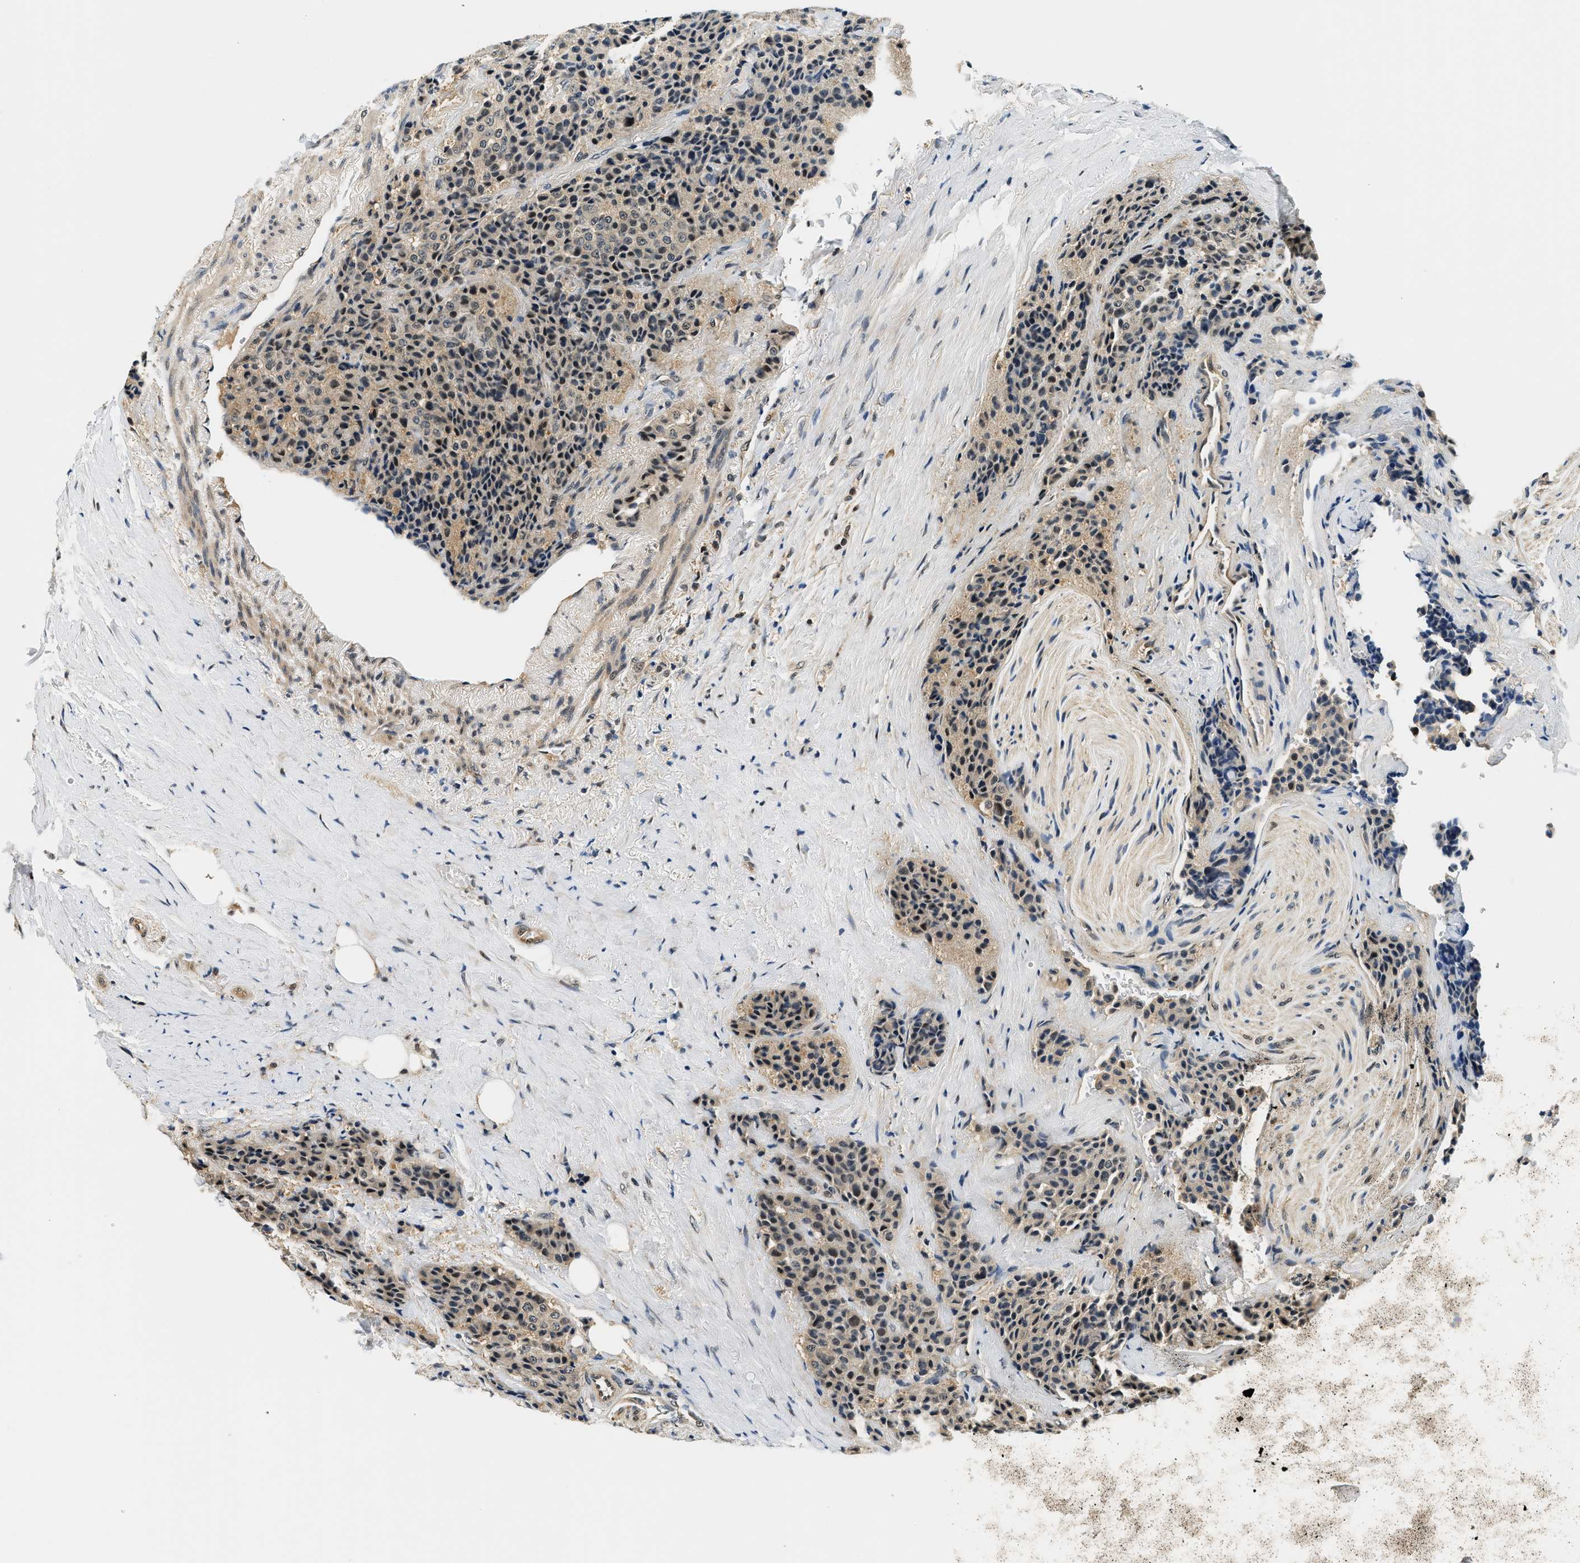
{"staining": {"intensity": "weak", "quantity": ">75%", "location": "cytoplasmic/membranous"}, "tissue": "carcinoid", "cell_type": "Tumor cells", "image_type": "cancer", "snomed": [{"axis": "morphology", "description": "Carcinoid, malignant, NOS"}, {"axis": "topography", "description": "Colon"}], "caption": "Carcinoid was stained to show a protein in brown. There is low levels of weak cytoplasmic/membranous positivity in approximately >75% of tumor cells.", "gene": "PSMD3", "patient": {"sex": "female", "age": 61}}